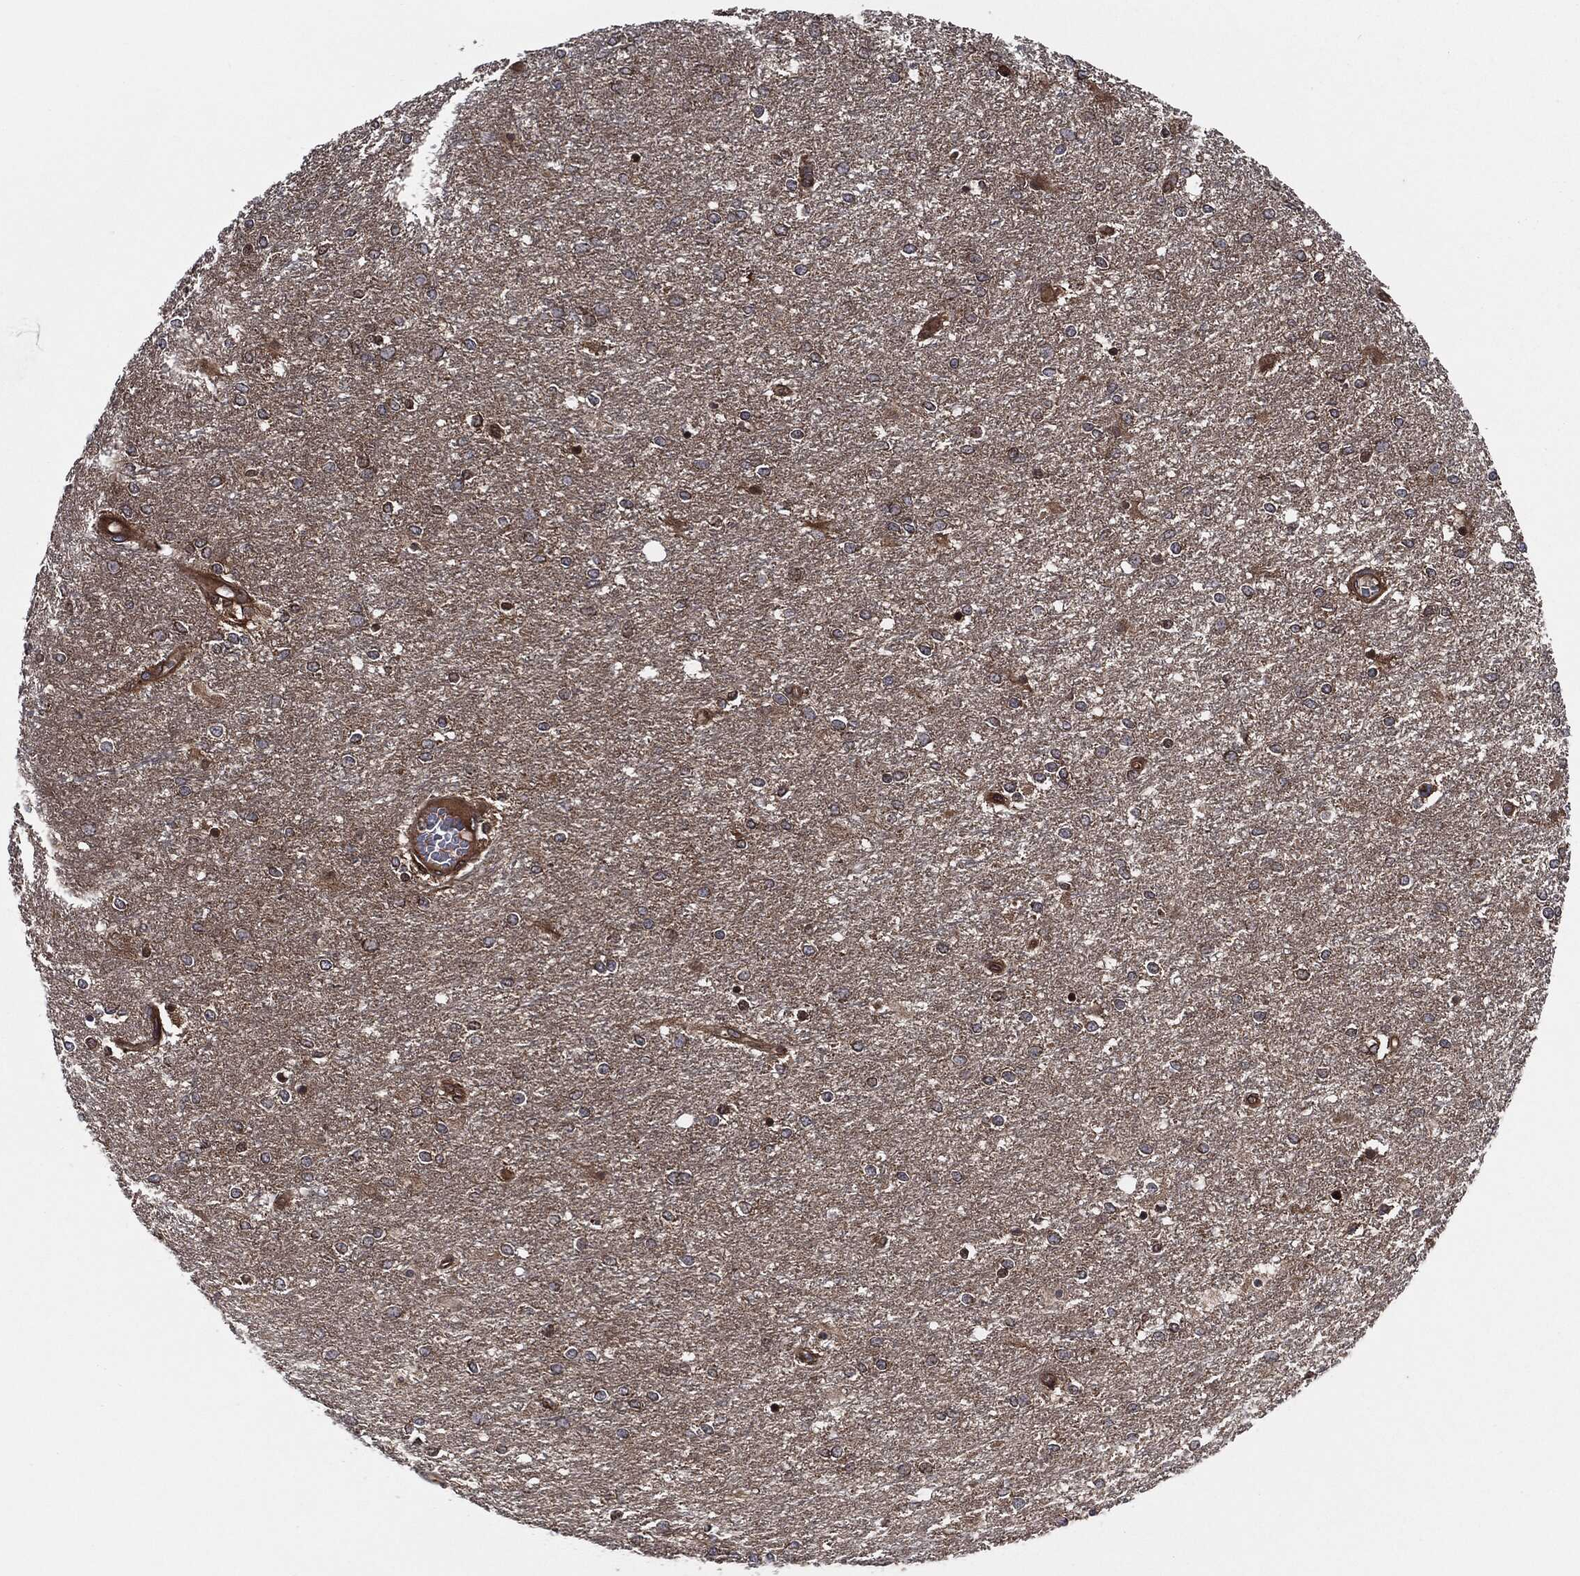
{"staining": {"intensity": "negative", "quantity": "none", "location": "none"}, "tissue": "glioma", "cell_type": "Tumor cells", "image_type": "cancer", "snomed": [{"axis": "morphology", "description": "Glioma, malignant, High grade"}, {"axis": "topography", "description": "Brain"}], "caption": "High power microscopy photomicrograph of an IHC image of high-grade glioma (malignant), revealing no significant expression in tumor cells.", "gene": "XPNPEP1", "patient": {"sex": "female", "age": 61}}